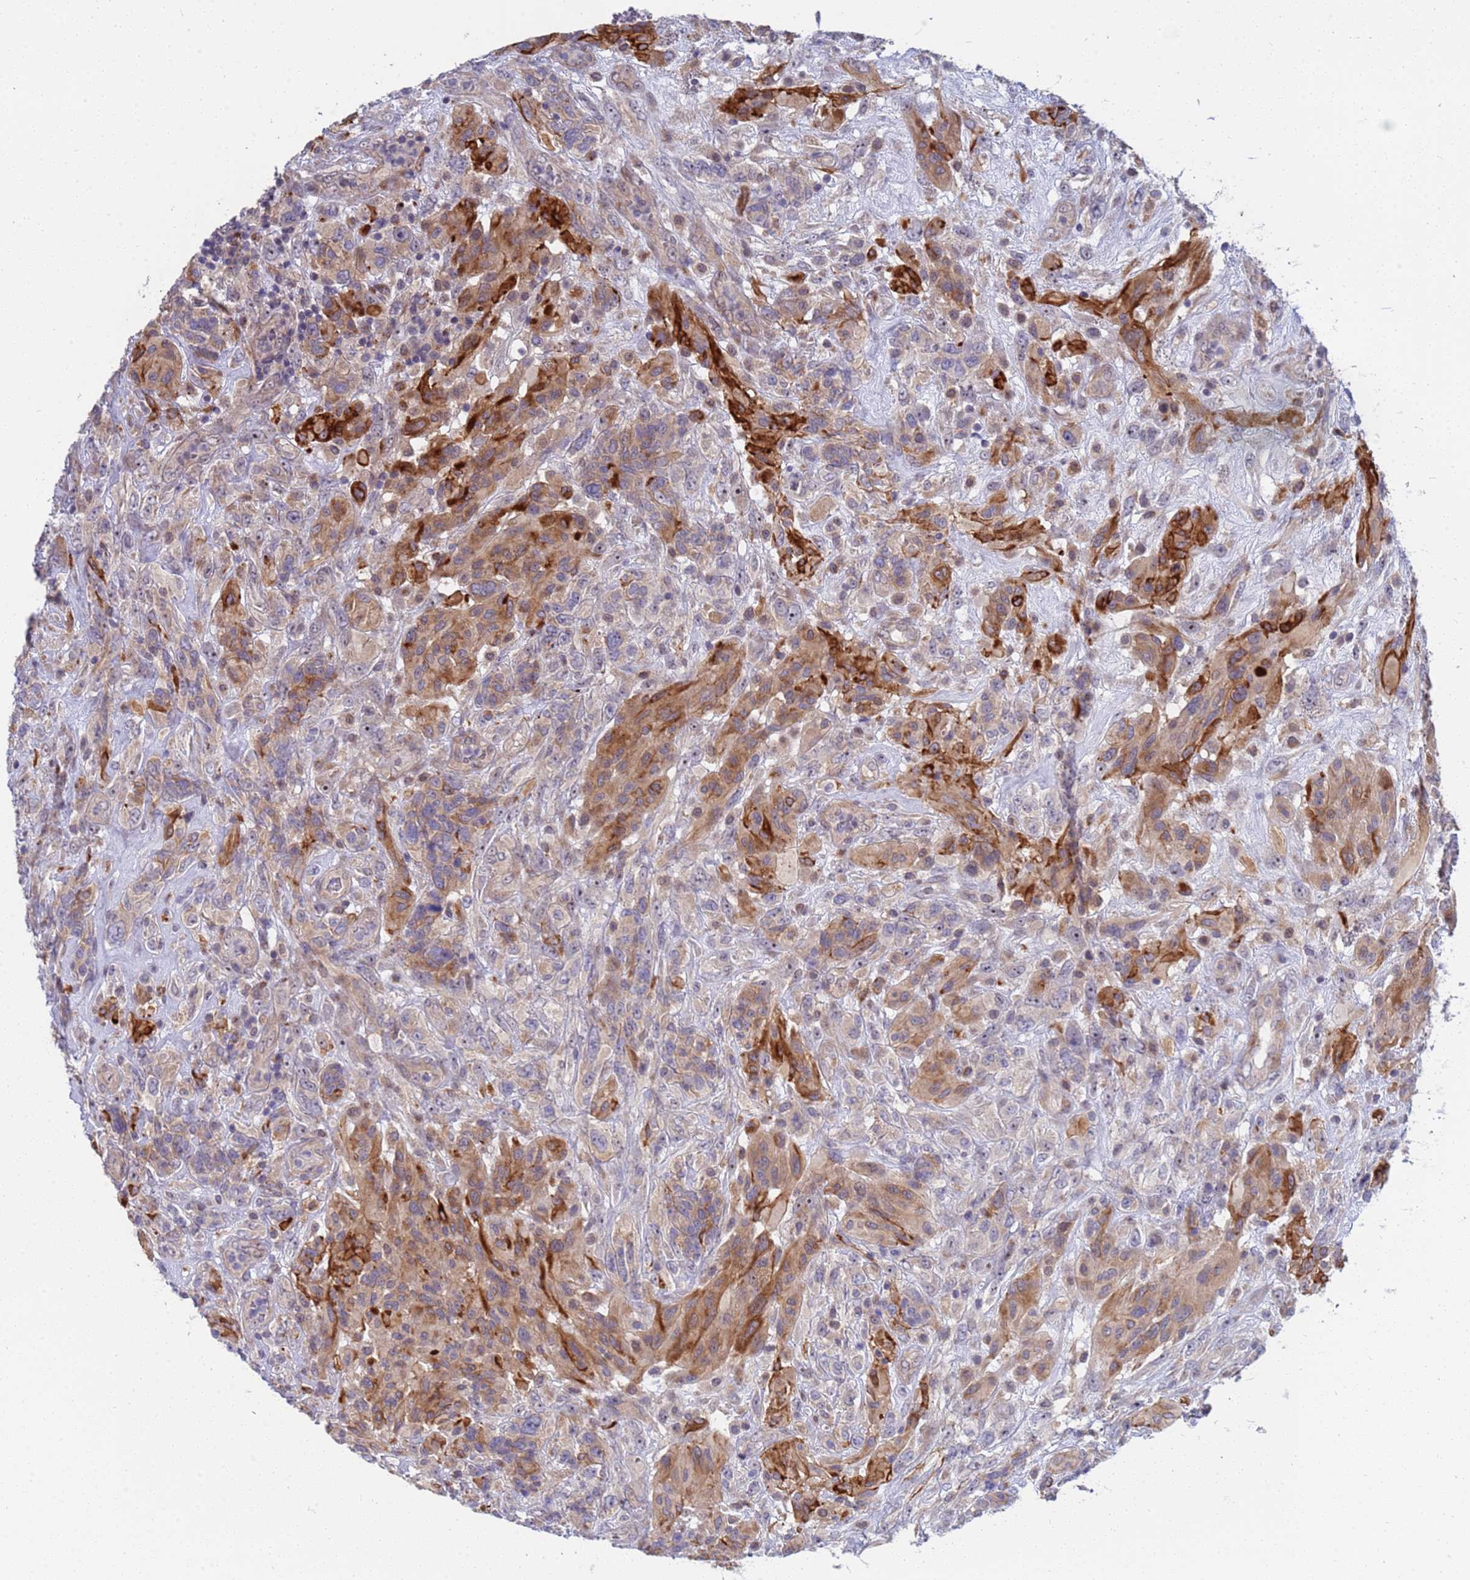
{"staining": {"intensity": "moderate", "quantity": "<25%", "location": "cytoplasmic/membranous"}, "tissue": "glioma", "cell_type": "Tumor cells", "image_type": "cancer", "snomed": [{"axis": "morphology", "description": "Glioma, malignant, High grade"}, {"axis": "topography", "description": "Brain"}], "caption": "Moderate cytoplasmic/membranous expression for a protein is identified in approximately <25% of tumor cells of high-grade glioma (malignant) using immunohistochemistry (IHC).", "gene": "ENOSF1", "patient": {"sex": "male", "age": 61}}